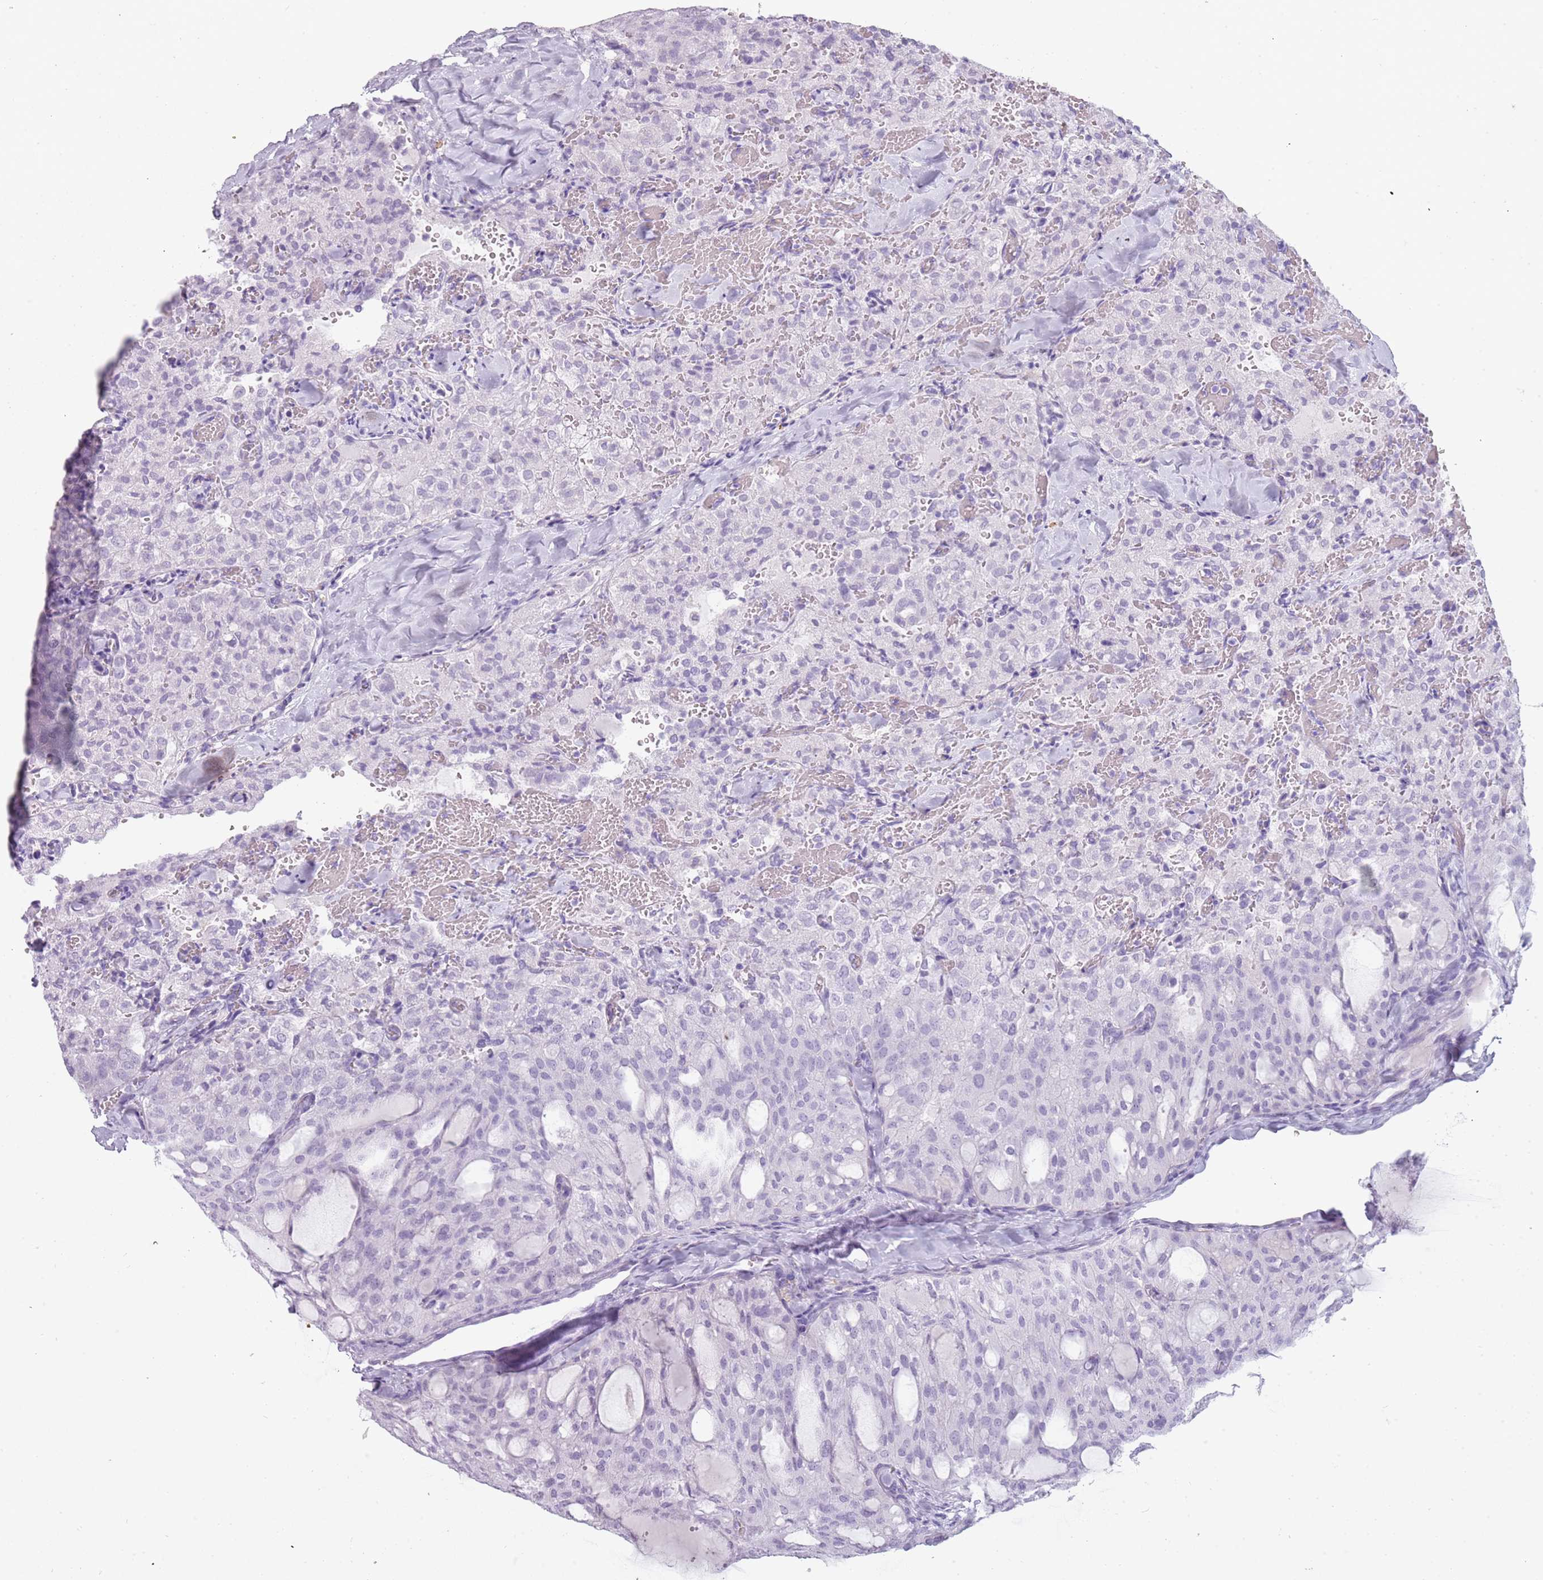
{"staining": {"intensity": "negative", "quantity": "none", "location": "none"}, "tissue": "thyroid cancer", "cell_type": "Tumor cells", "image_type": "cancer", "snomed": [{"axis": "morphology", "description": "Follicular adenoma carcinoma, NOS"}, {"axis": "topography", "description": "Thyroid gland"}], "caption": "This is a micrograph of IHC staining of thyroid cancer, which shows no positivity in tumor cells.", "gene": "COLEC12", "patient": {"sex": "male", "age": 75}}